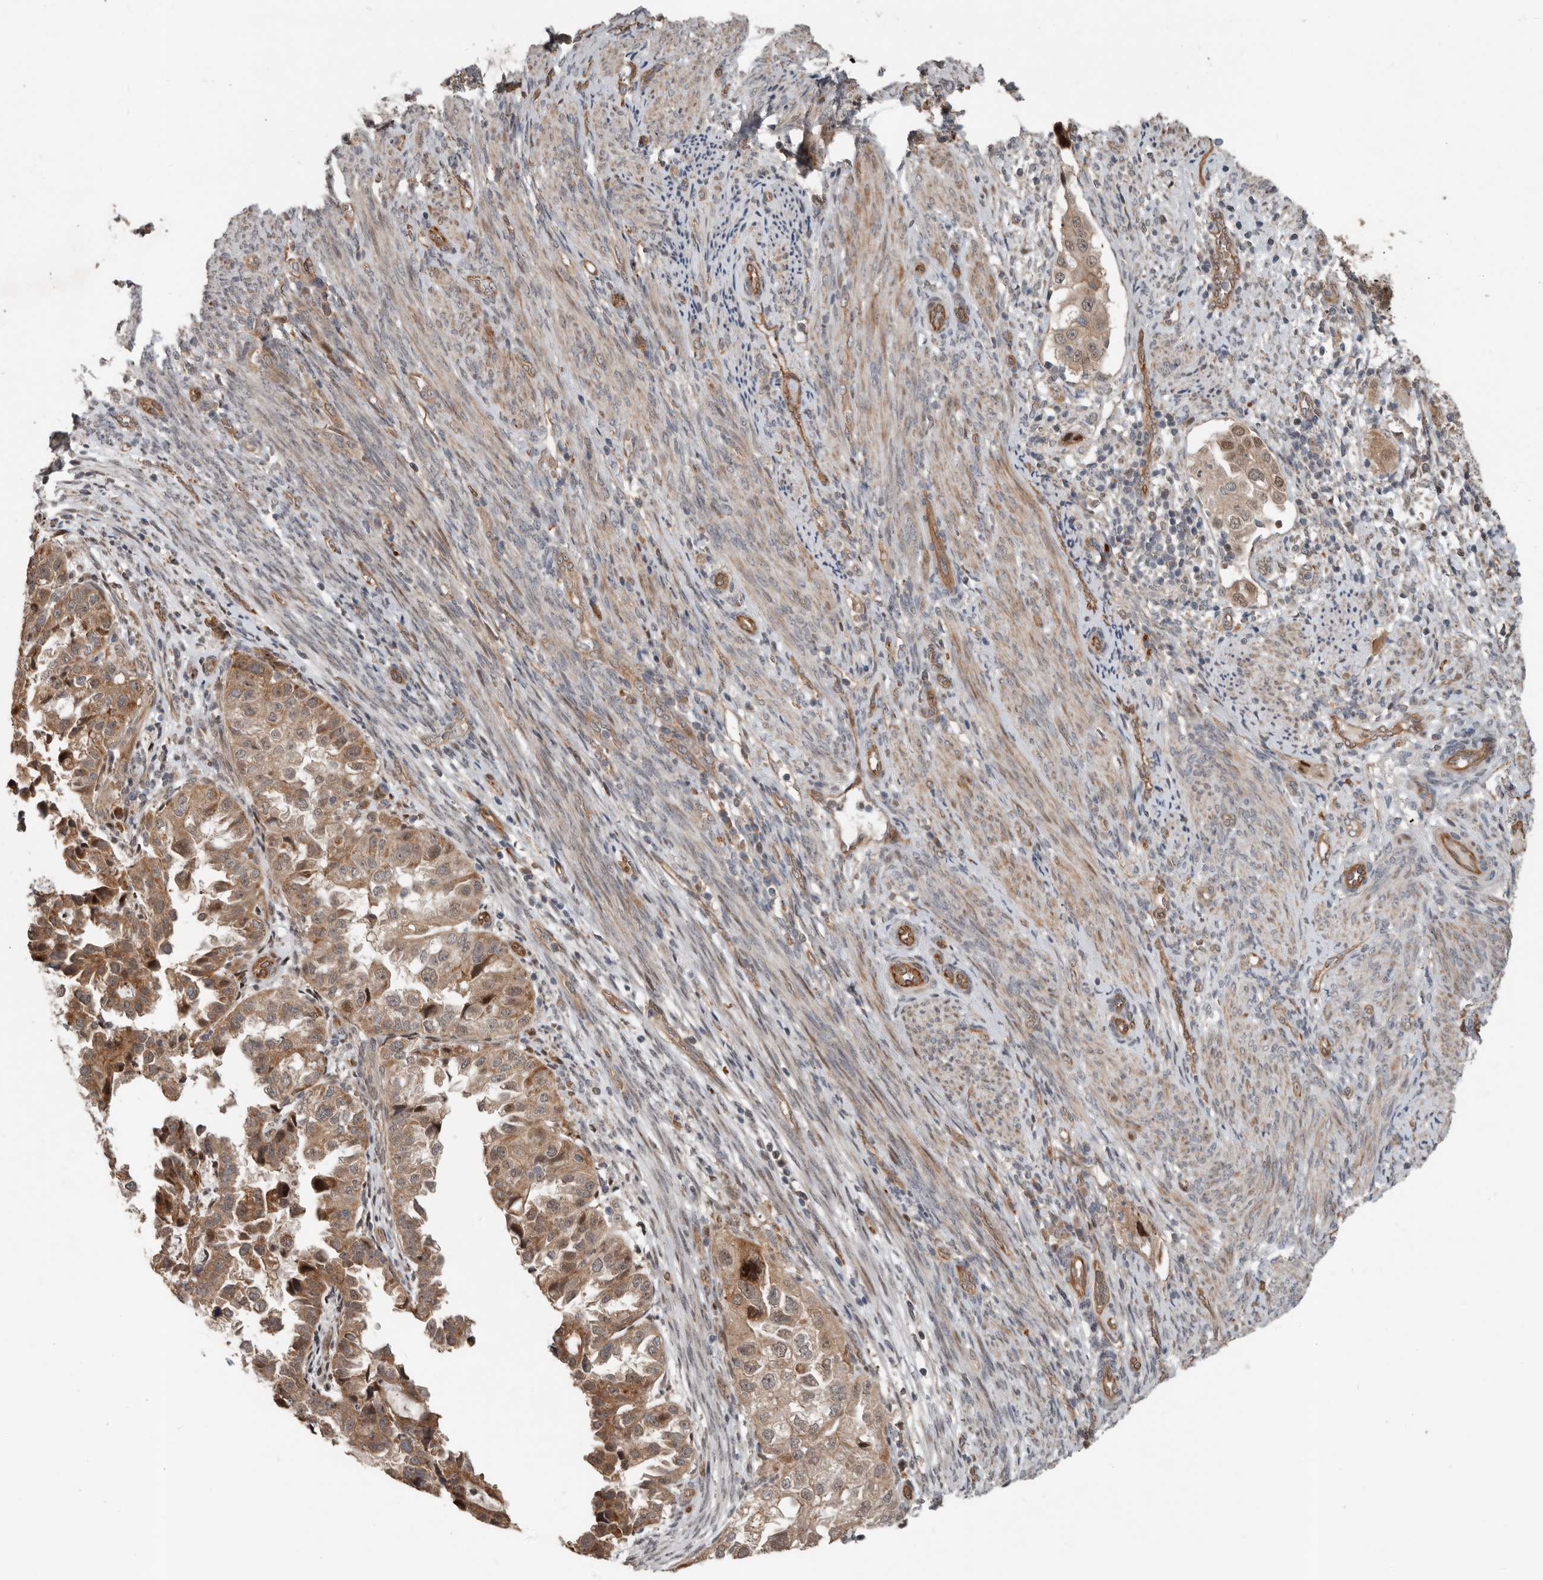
{"staining": {"intensity": "moderate", "quantity": ">75%", "location": "cytoplasmic/membranous,nuclear"}, "tissue": "endometrial cancer", "cell_type": "Tumor cells", "image_type": "cancer", "snomed": [{"axis": "morphology", "description": "Adenocarcinoma, NOS"}, {"axis": "topography", "description": "Endometrium"}], "caption": "DAB immunohistochemical staining of human adenocarcinoma (endometrial) exhibits moderate cytoplasmic/membranous and nuclear protein staining in about >75% of tumor cells.", "gene": "YOD1", "patient": {"sex": "female", "age": 85}}